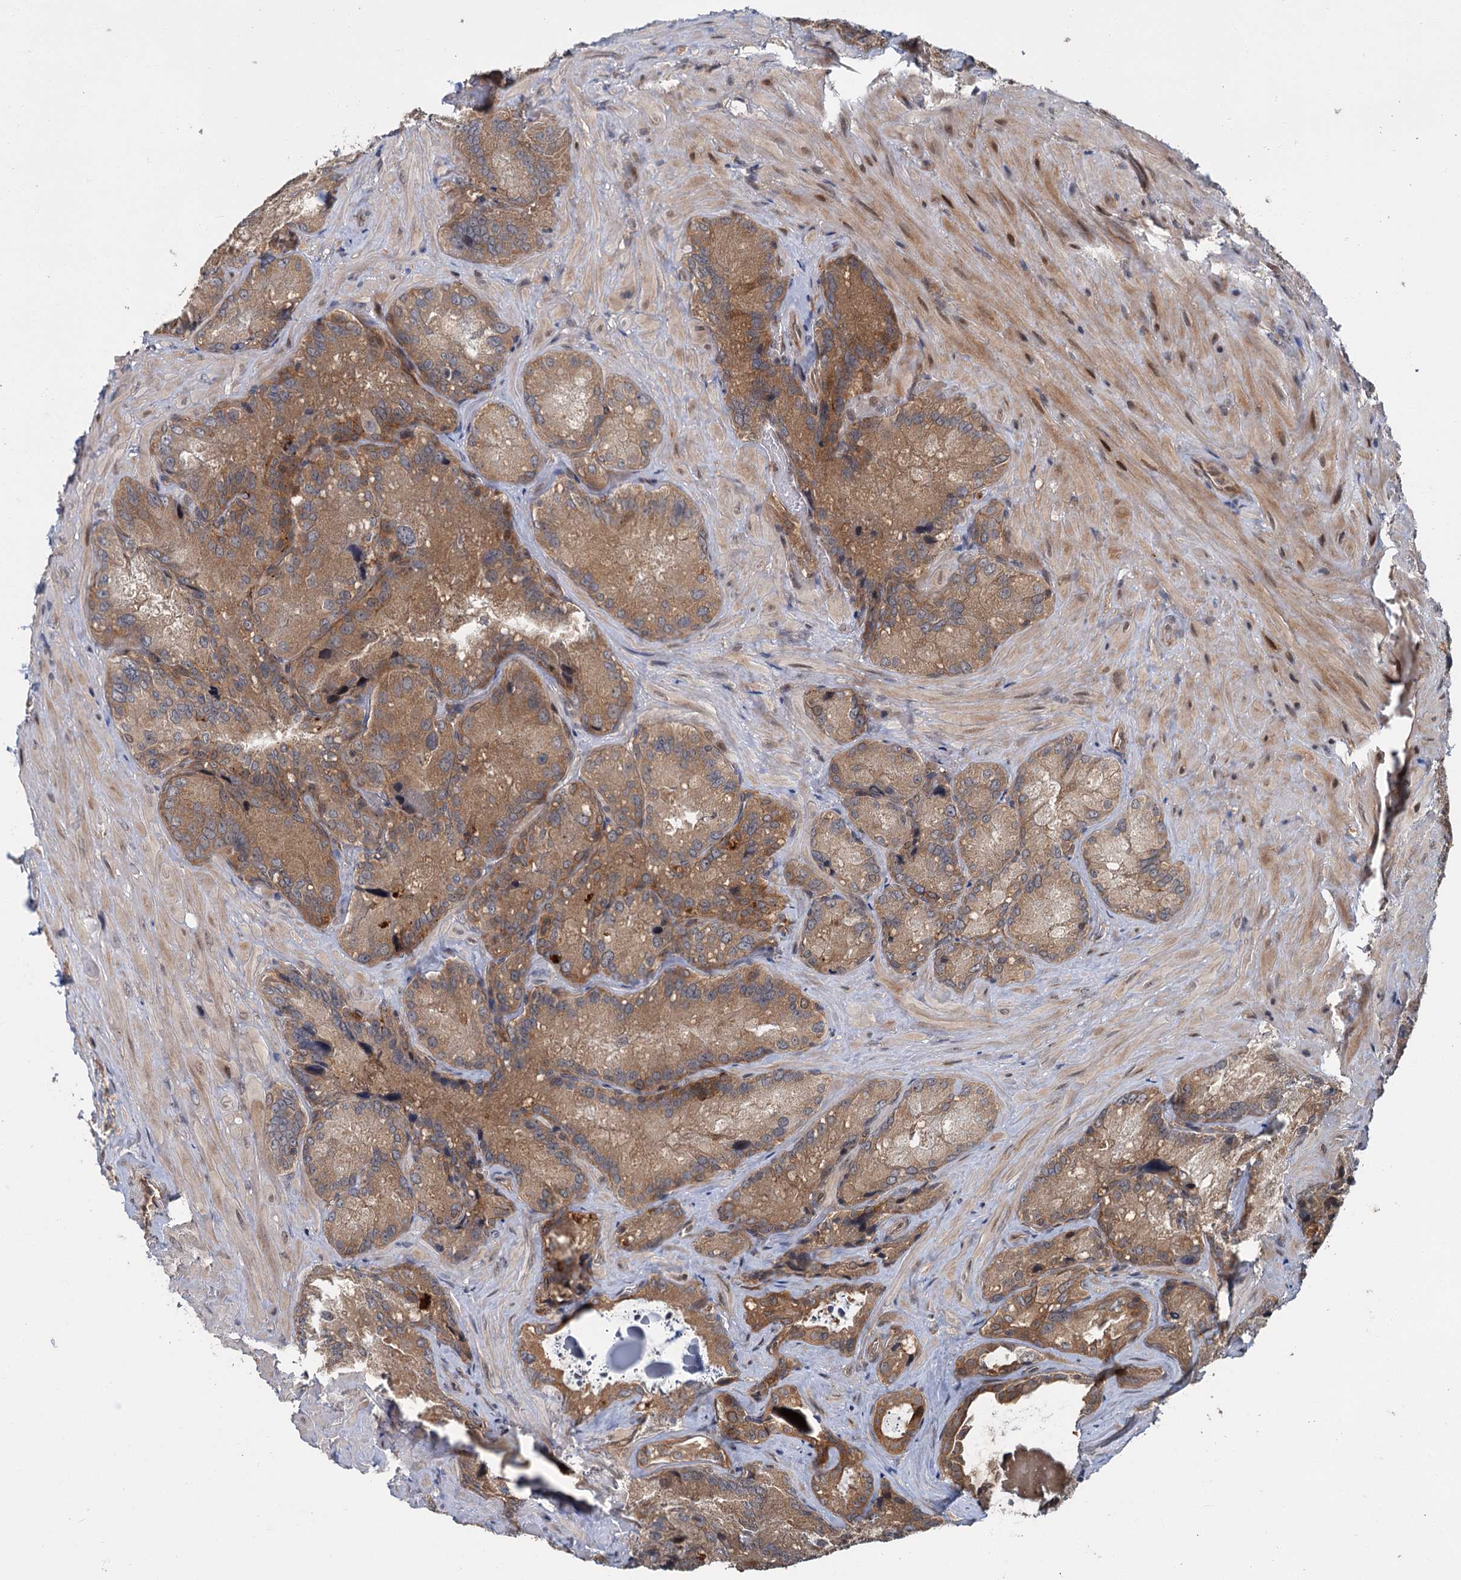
{"staining": {"intensity": "moderate", "quantity": ">75%", "location": "cytoplasmic/membranous"}, "tissue": "seminal vesicle", "cell_type": "Glandular cells", "image_type": "normal", "snomed": [{"axis": "morphology", "description": "Normal tissue, NOS"}, {"axis": "topography", "description": "Seminal veicle"}], "caption": "Moderate cytoplasmic/membranous staining for a protein is present in approximately >75% of glandular cells of normal seminal vesicle using IHC.", "gene": "KANSL2", "patient": {"sex": "male", "age": 62}}